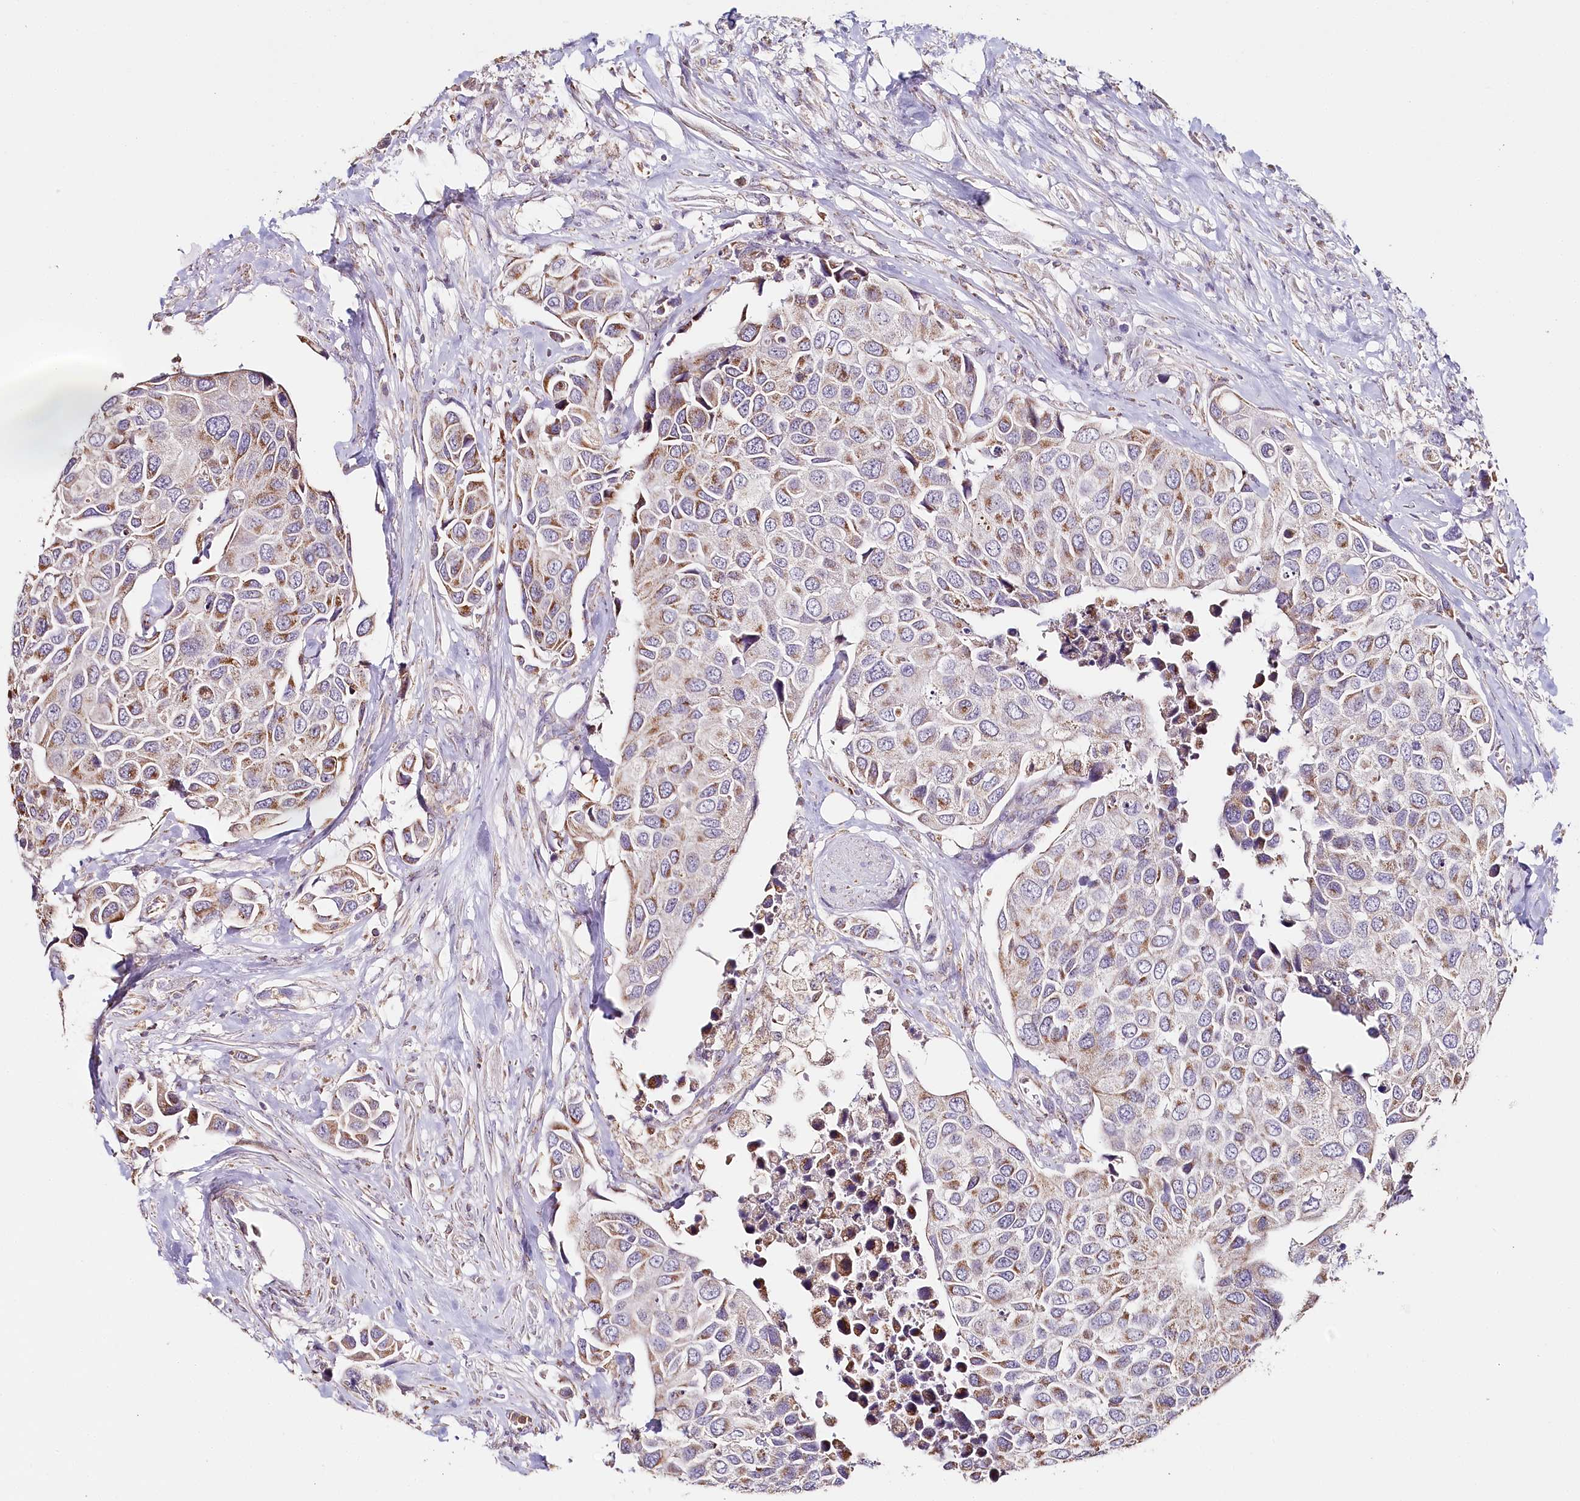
{"staining": {"intensity": "moderate", "quantity": "25%-75%", "location": "cytoplasmic/membranous"}, "tissue": "urothelial cancer", "cell_type": "Tumor cells", "image_type": "cancer", "snomed": [{"axis": "morphology", "description": "Urothelial carcinoma, High grade"}, {"axis": "topography", "description": "Urinary bladder"}], "caption": "High-grade urothelial carcinoma stained for a protein (brown) demonstrates moderate cytoplasmic/membranous positive positivity in approximately 25%-75% of tumor cells.", "gene": "MMP25", "patient": {"sex": "male", "age": 74}}